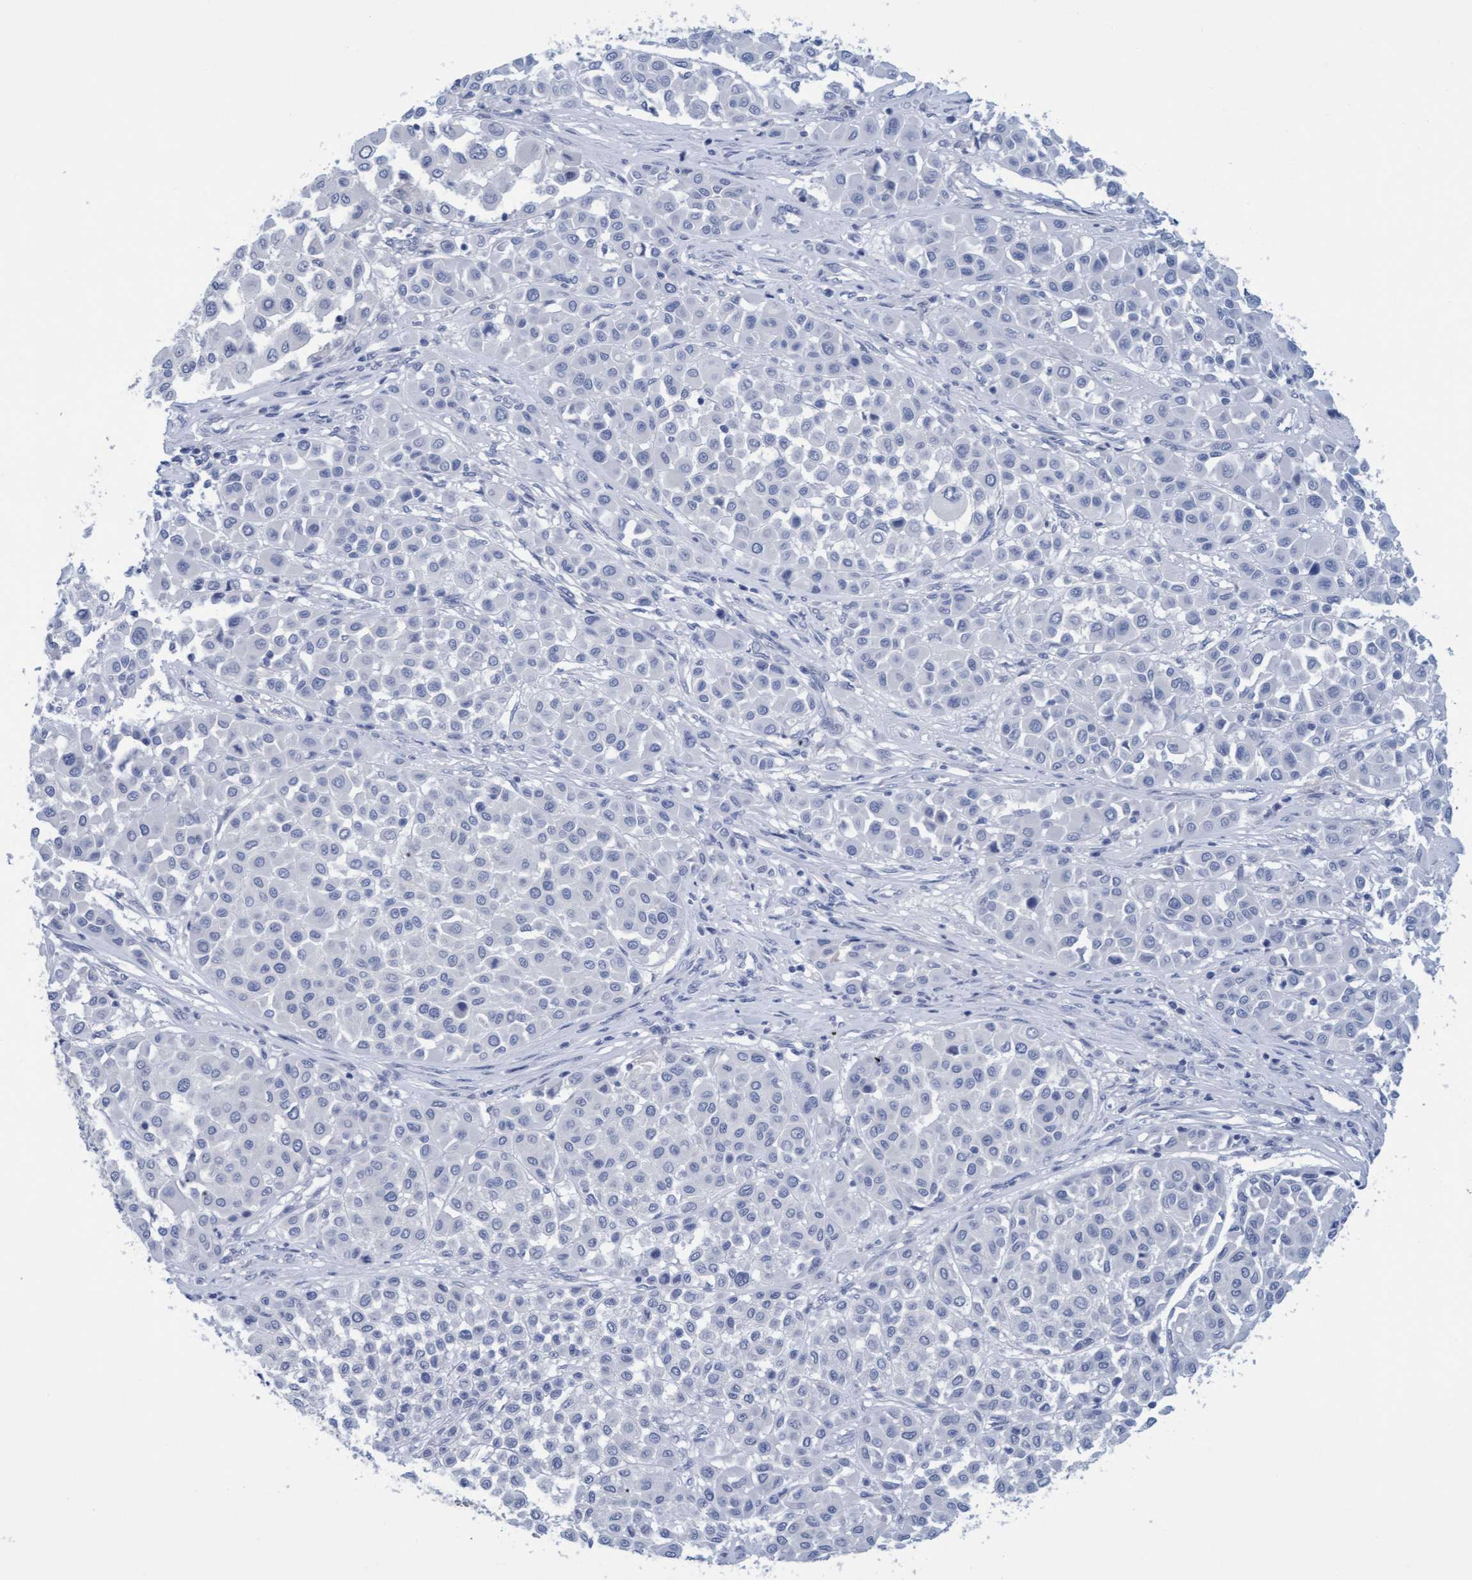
{"staining": {"intensity": "negative", "quantity": "none", "location": "none"}, "tissue": "melanoma", "cell_type": "Tumor cells", "image_type": "cancer", "snomed": [{"axis": "morphology", "description": "Malignant melanoma, Metastatic site"}, {"axis": "topography", "description": "Soft tissue"}], "caption": "This is an immunohistochemistry (IHC) photomicrograph of melanoma. There is no positivity in tumor cells.", "gene": "SSTR3", "patient": {"sex": "male", "age": 41}}